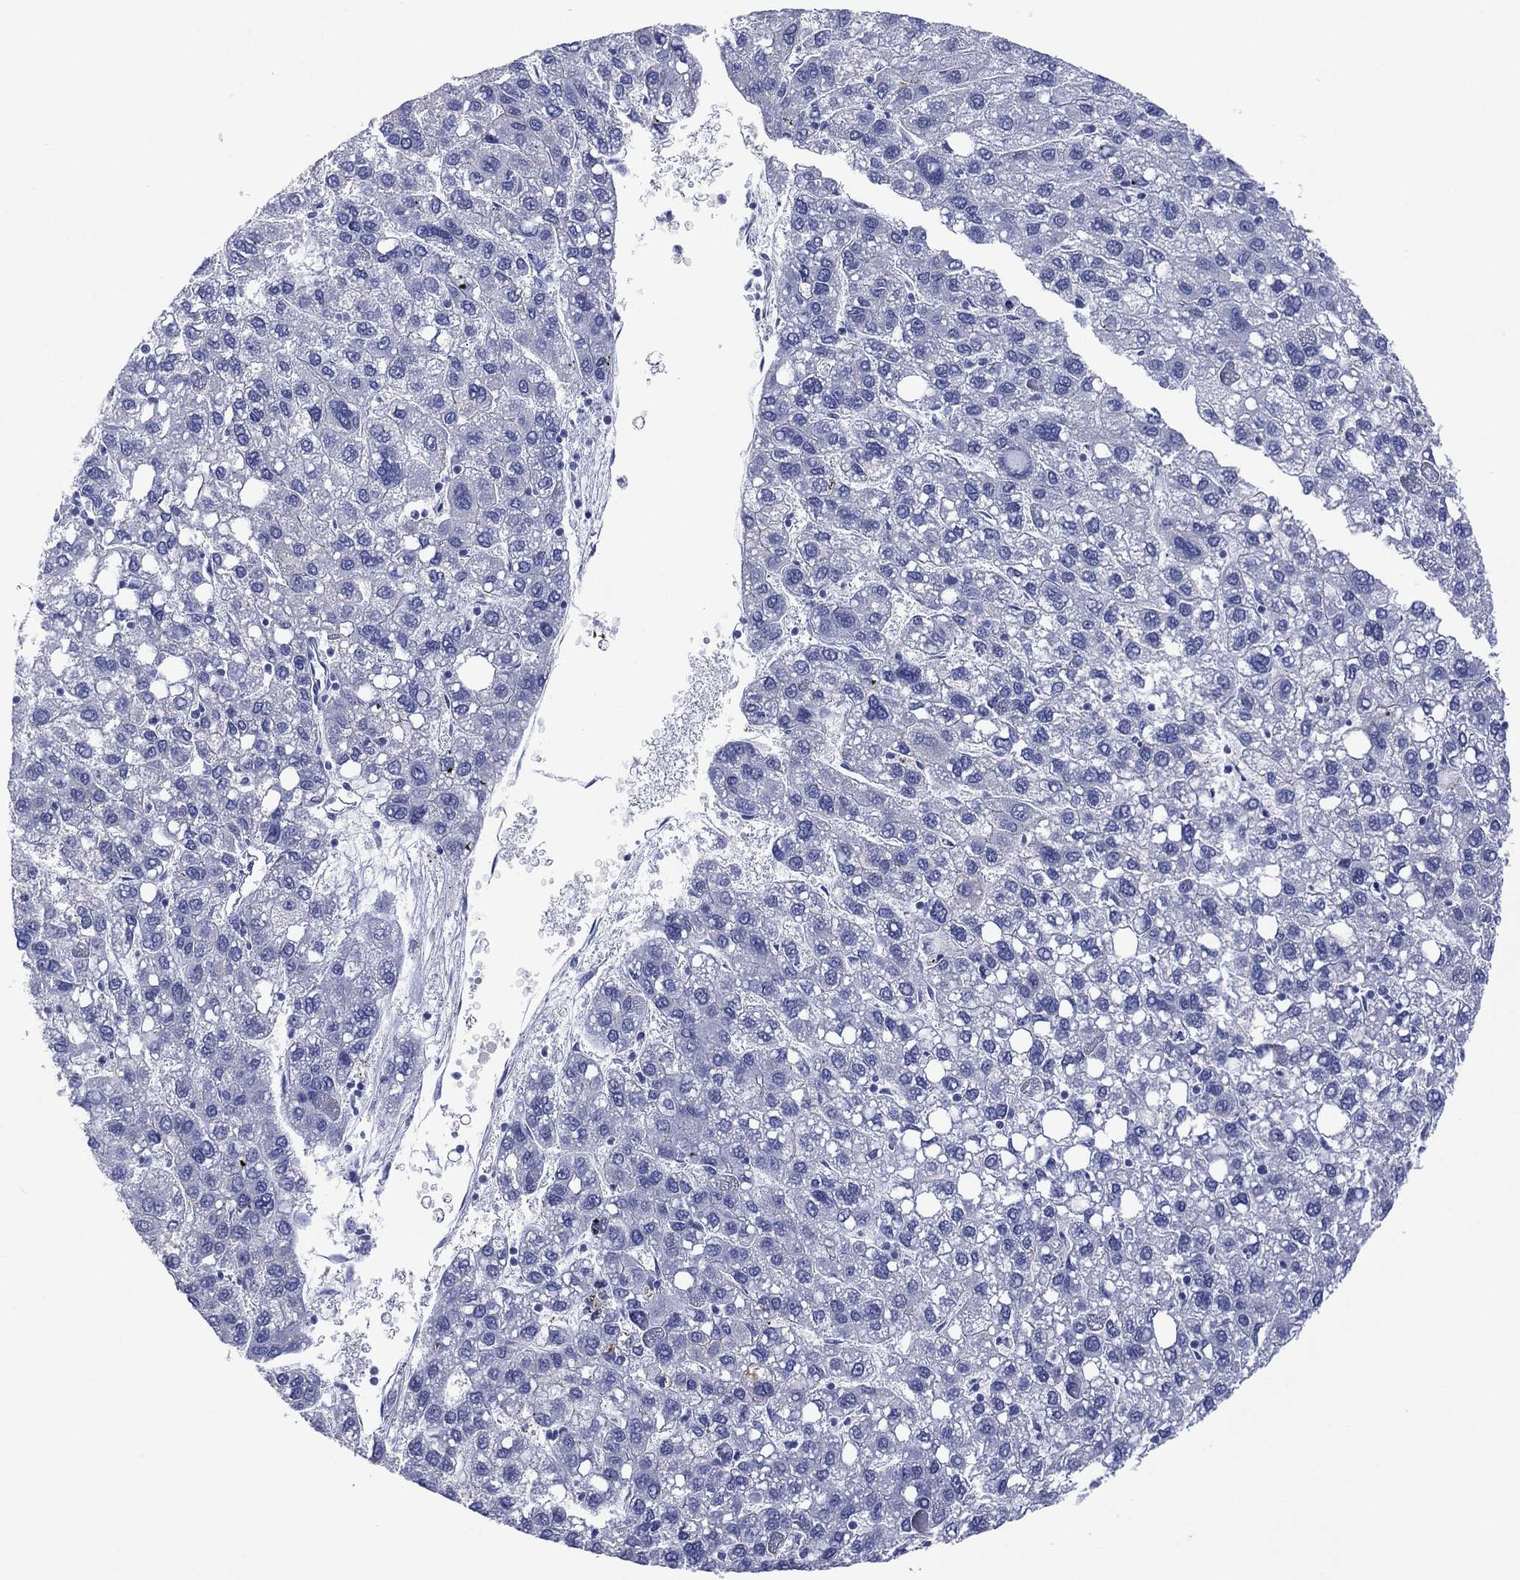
{"staining": {"intensity": "negative", "quantity": "none", "location": "none"}, "tissue": "liver cancer", "cell_type": "Tumor cells", "image_type": "cancer", "snomed": [{"axis": "morphology", "description": "Carcinoma, Hepatocellular, NOS"}, {"axis": "topography", "description": "Liver"}], "caption": "The photomicrograph reveals no significant staining in tumor cells of liver cancer (hepatocellular carcinoma). The staining is performed using DAB brown chromogen with nuclei counter-stained in using hematoxylin.", "gene": "DSG1", "patient": {"sex": "female", "age": 82}}